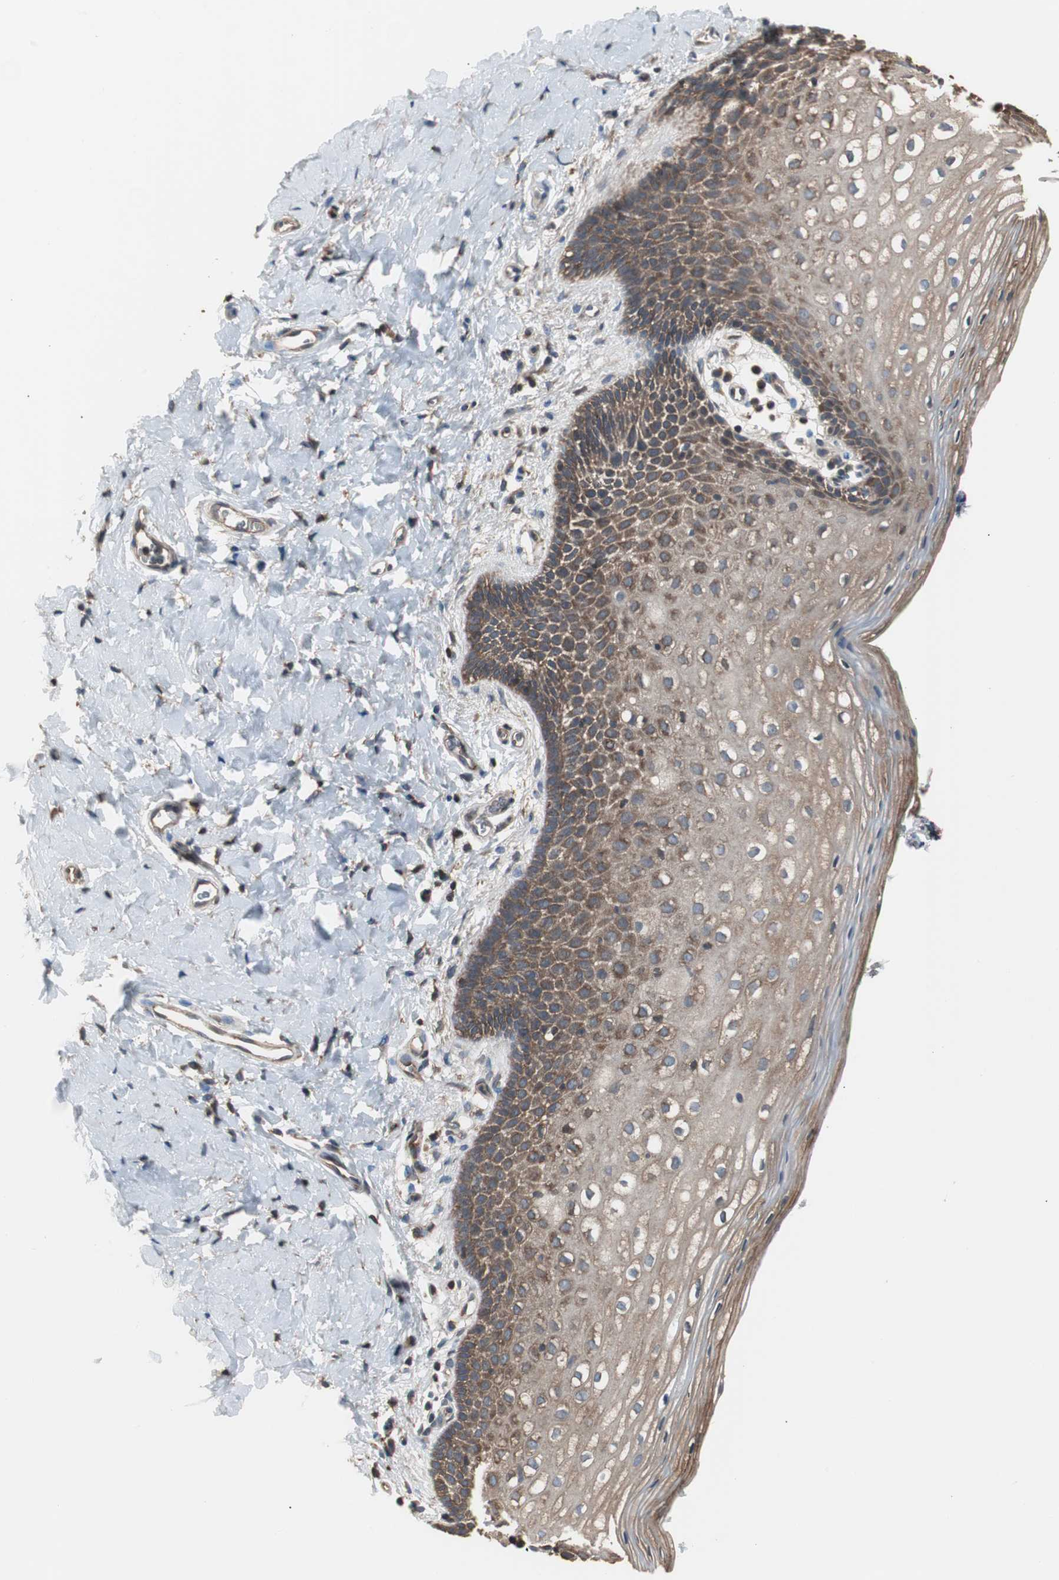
{"staining": {"intensity": "moderate", "quantity": ">75%", "location": "cytoplasmic/membranous"}, "tissue": "vagina", "cell_type": "Squamous epithelial cells", "image_type": "normal", "snomed": [{"axis": "morphology", "description": "Normal tissue, NOS"}, {"axis": "topography", "description": "Vagina"}], "caption": "DAB (3,3'-diaminobenzidine) immunohistochemical staining of benign vagina exhibits moderate cytoplasmic/membranous protein positivity in about >75% of squamous epithelial cells.", "gene": "CAPNS1", "patient": {"sex": "female", "age": 55}}